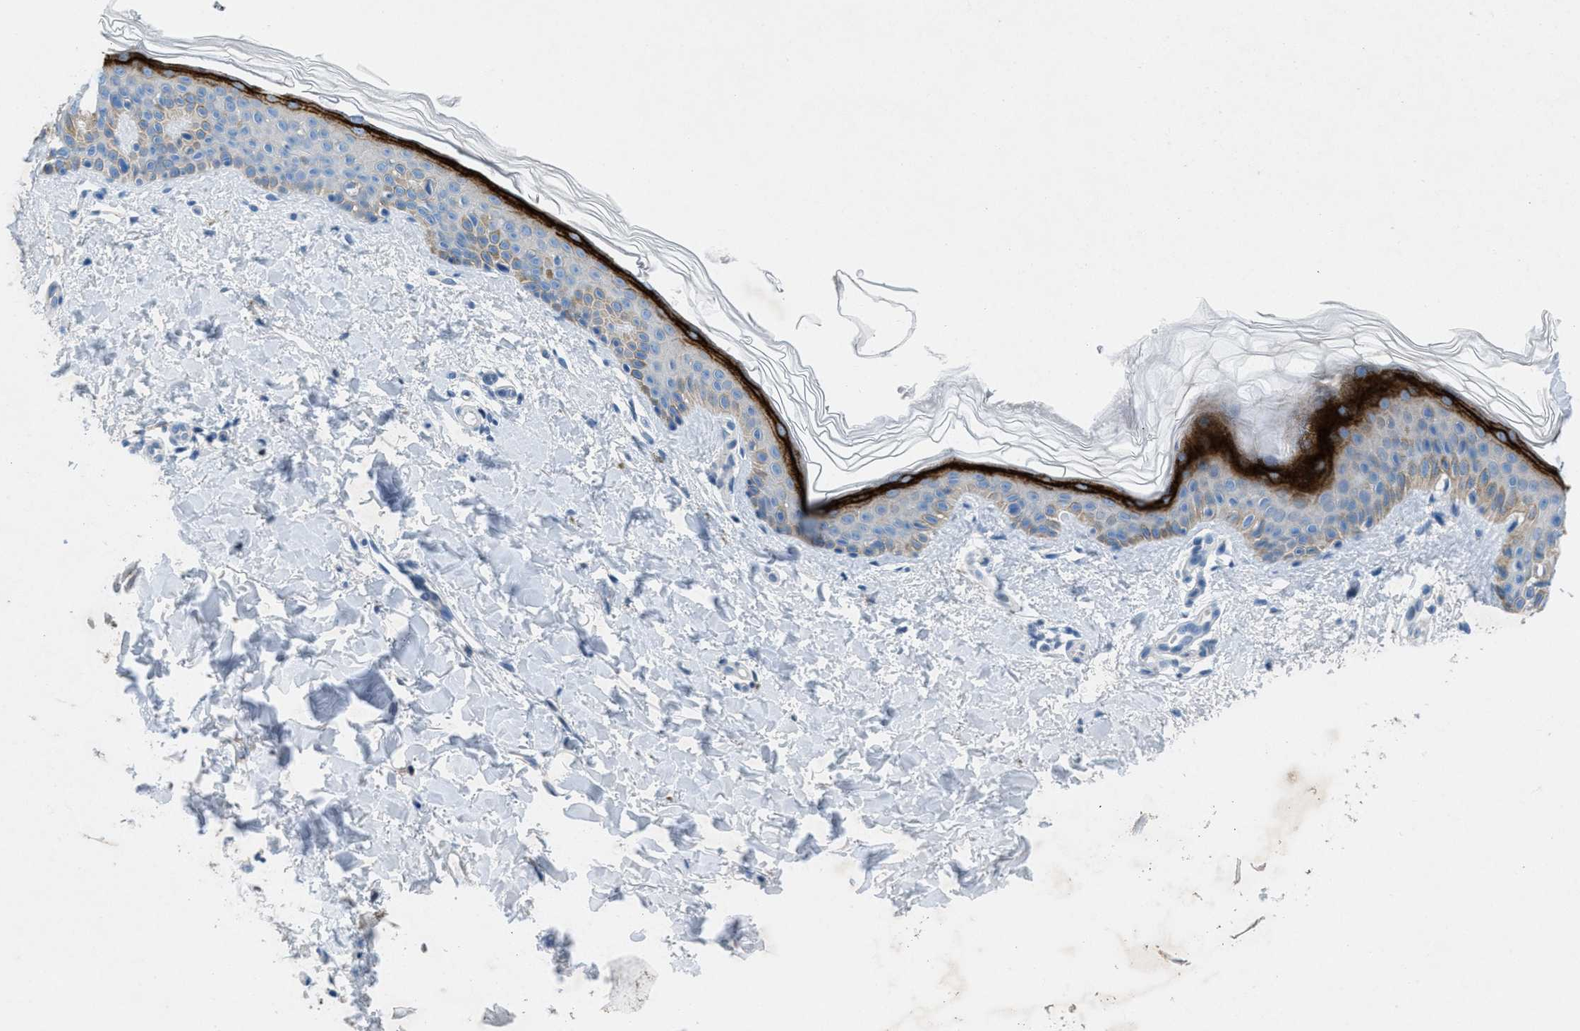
{"staining": {"intensity": "negative", "quantity": "none", "location": "none"}, "tissue": "skin", "cell_type": "Fibroblasts", "image_type": "normal", "snomed": [{"axis": "morphology", "description": "Normal tissue, NOS"}, {"axis": "topography", "description": "Skin"}], "caption": "Immunohistochemistry micrograph of normal skin: skin stained with DAB (3,3'-diaminobenzidine) reveals no significant protein expression in fibroblasts.", "gene": "MFSD13A", "patient": {"sex": "male", "age": 40}}